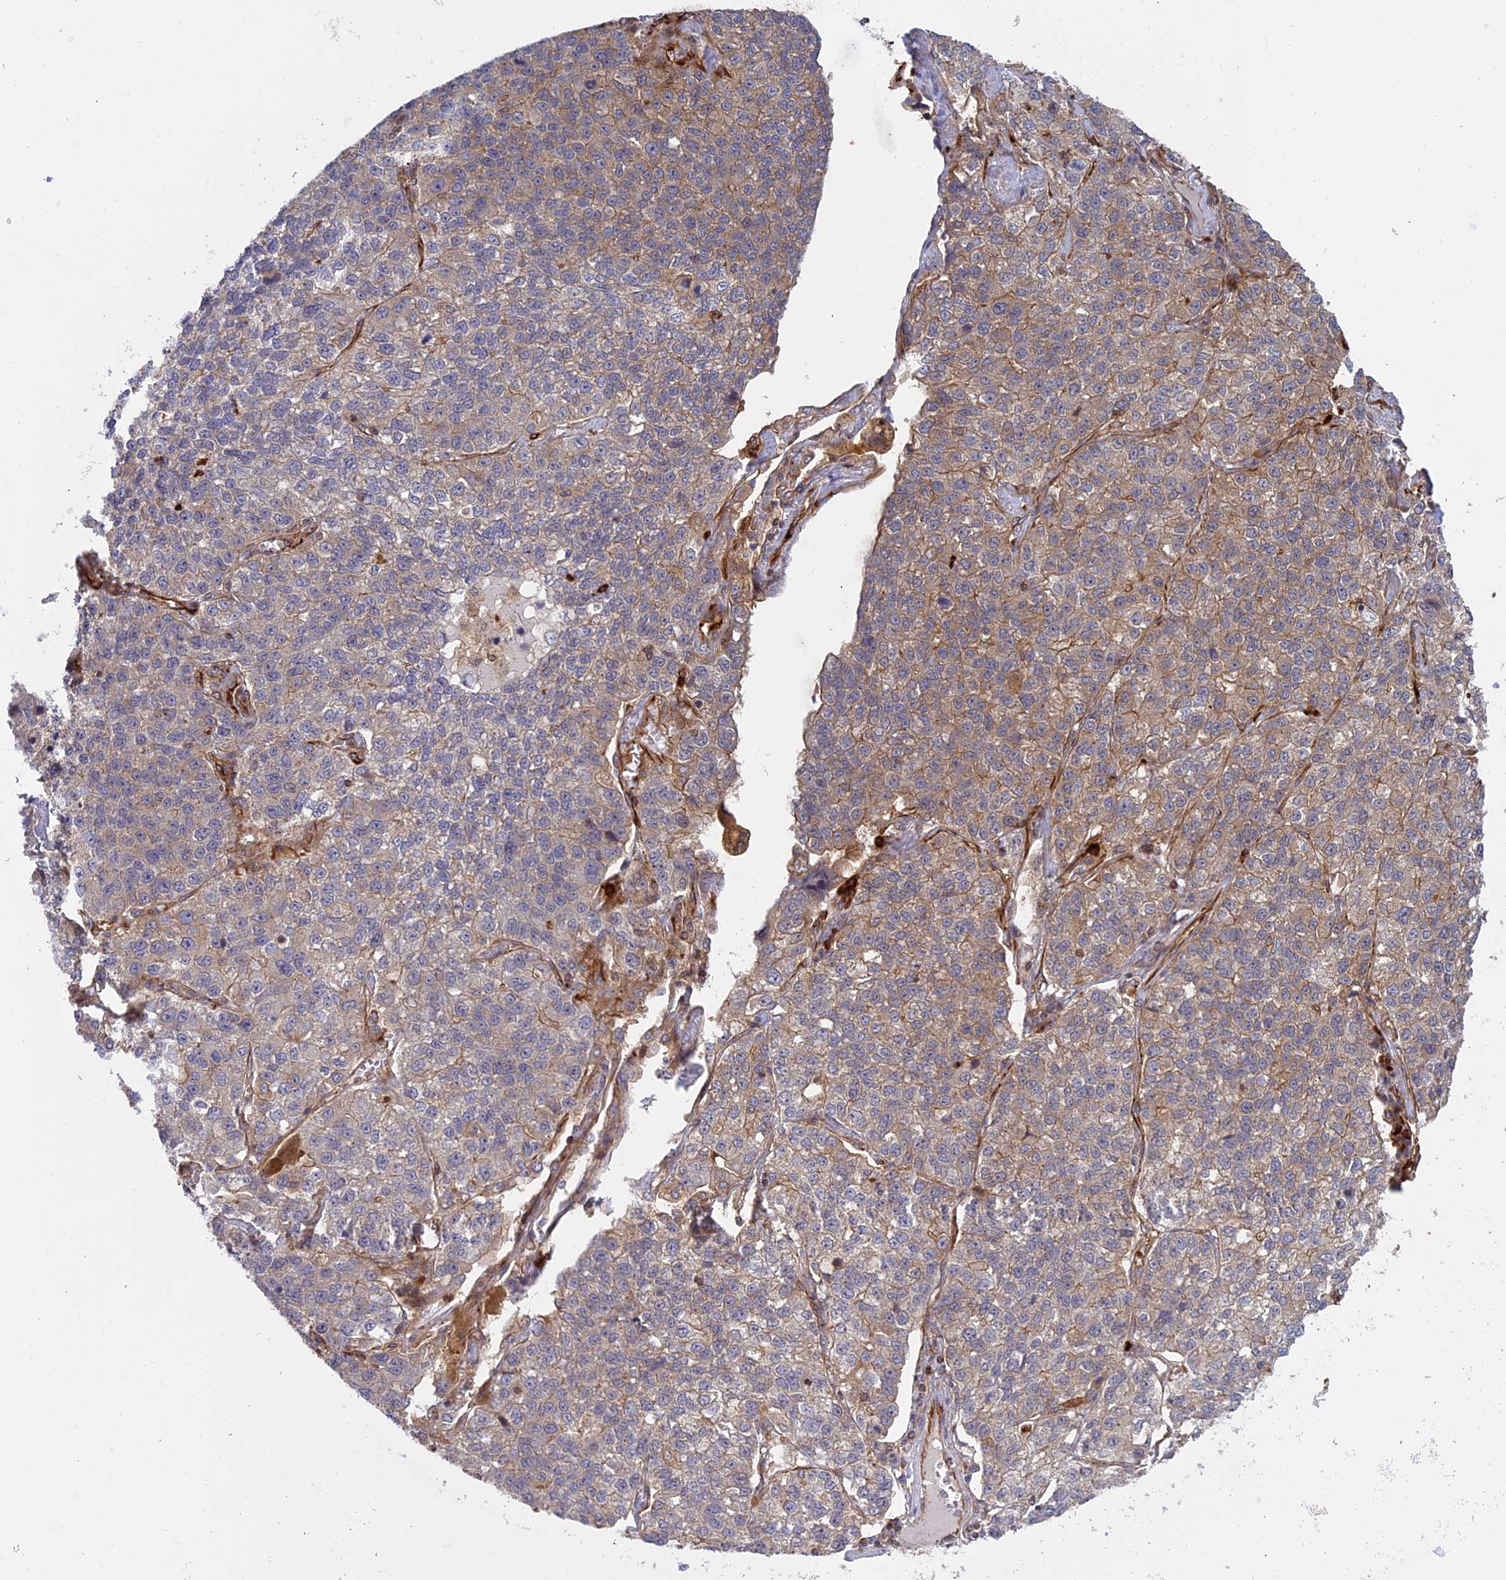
{"staining": {"intensity": "weak", "quantity": "25%-75%", "location": "cytoplasmic/membranous"}, "tissue": "lung cancer", "cell_type": "Tumor cells", "image_type": "cancer", "snomed": [{"axis": "morphology", "description": "Adenocarcinoma, NOS"}, {"axis": "topography", "description": "Lung"}], "caption": "This histopathology image exhibits immunohistochemistry staining of lung cancer, with low weak cytoplasmic/membranous positivity in about 25%-75% of tumor cells.", "gene": "PHLDB3", "patient": {"sex": "male", "age": 49}}